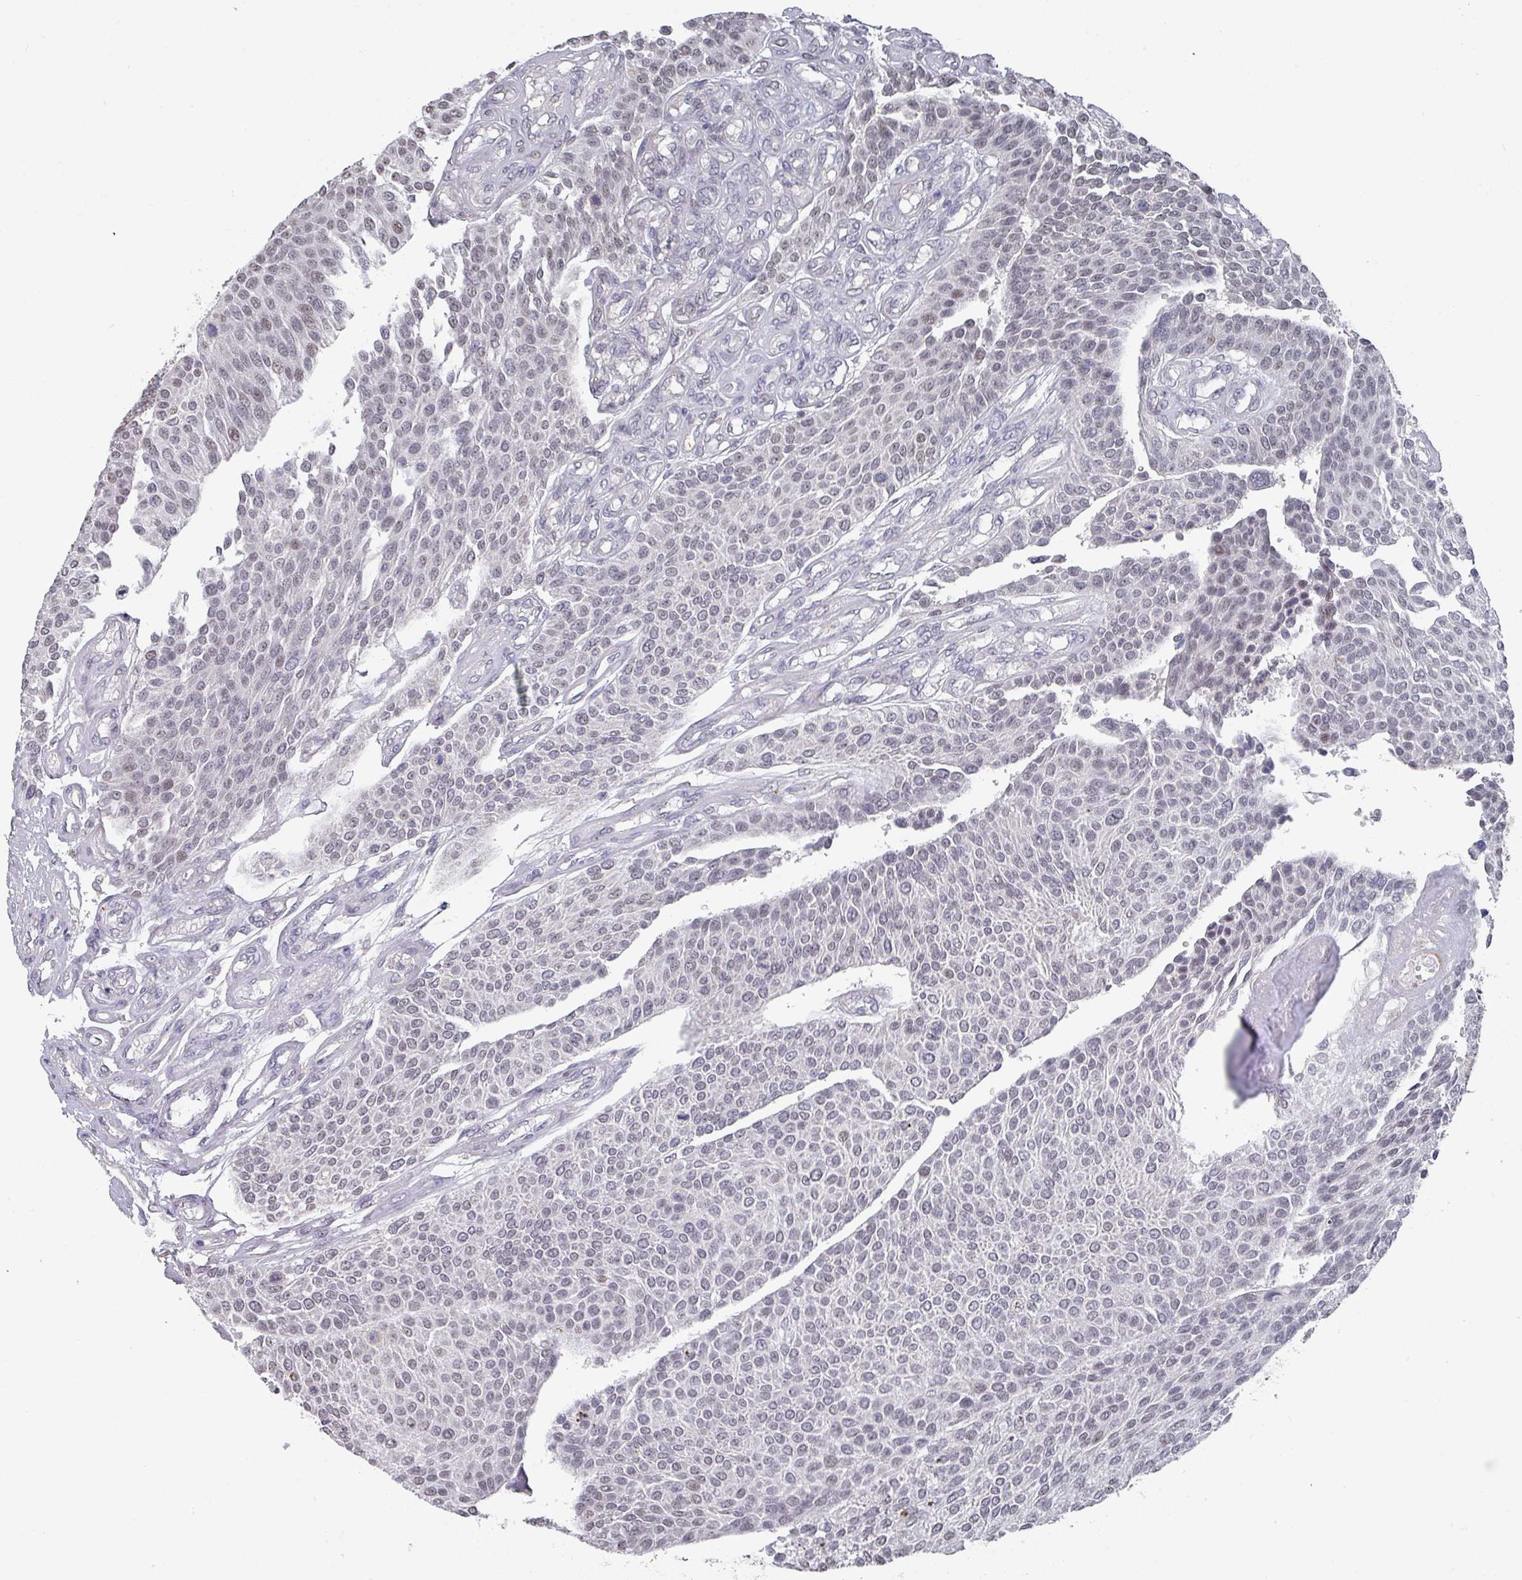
{"staining": {"intensity": "weak", "quantity": "<25%", "location": "nuclear"}, "tissue": "urothelial cancer", "cell_type": "Tumor cells", "image_type": "cancer", "snomed": [{"axis": "morphology", "description": "Urothelial carcinoma, NOS"}, {"axis": "topography", "description": "Urinary bladder"}], "caption": "Urothelial cancer was stained to show a protein in brown. There is no significant expression in tumor cells. (DAB immunohistochemistry (IHC) visualized using brightfield microscopy, high magnification).", "gene": "ZNF654", "patient": {"sex": "male", "age": 55}}